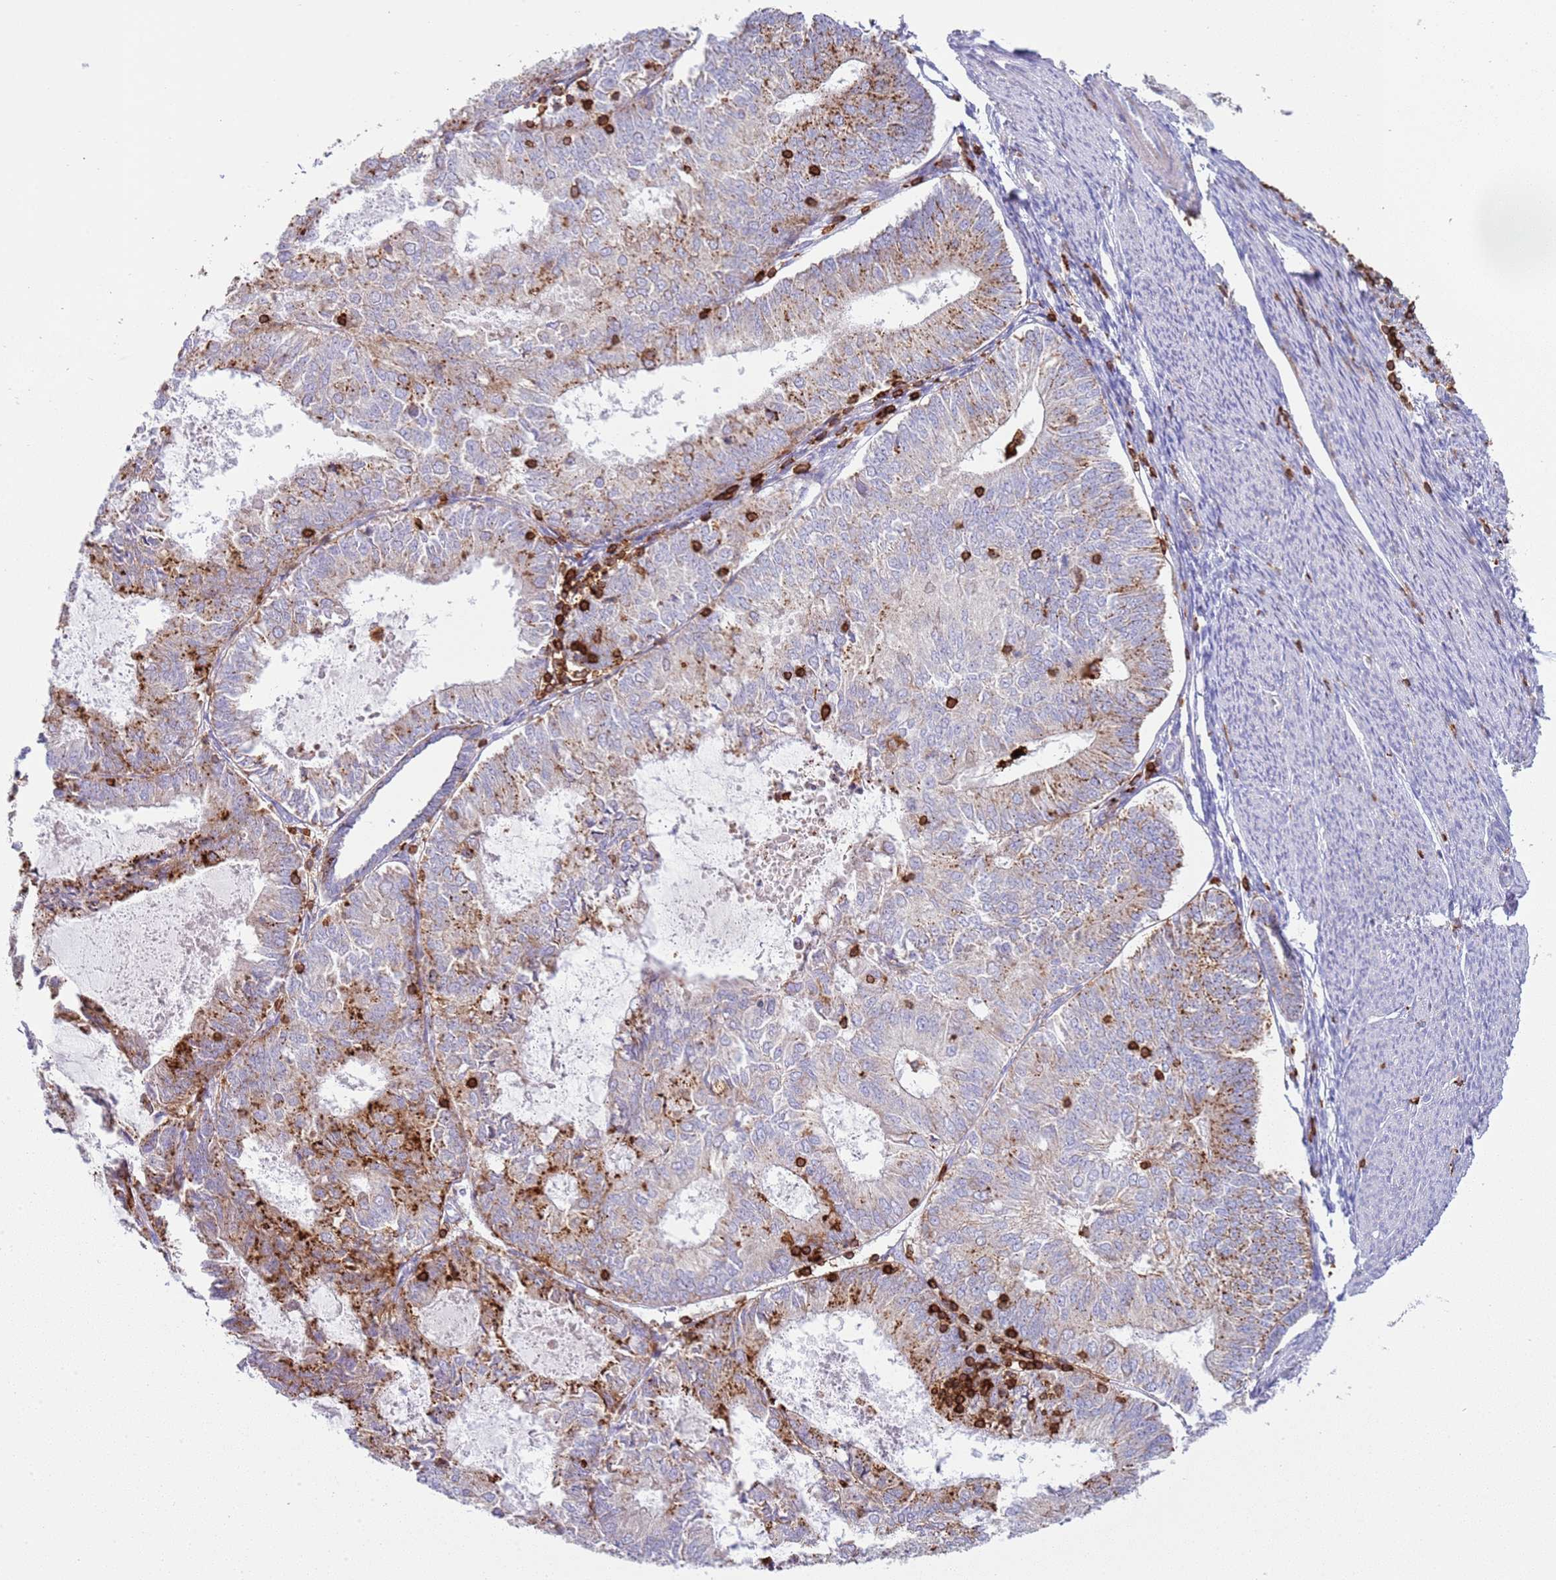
{"staining": {"intensity": "moderate", "quantity": "25%-75%", "location": "cytoplasmic/membranous"}, "tissue": "endometrial cancer", "cell_type": "Tumor cells", "image_type": "cancer", "snomed": [{"axis": "morphology", "description": "Adenocarcinoma, NOS"}, {"axis": "topography", "description": "Endometrium"}], "caption": "The immunohistochemical stain labels moderate cytoplasmic/membranous expression in tumor cells of endometrial cancer (adenocarcinoma) tissue.", "gene": "TTPAL", "patient": {"sex": "female", "age": 57}}